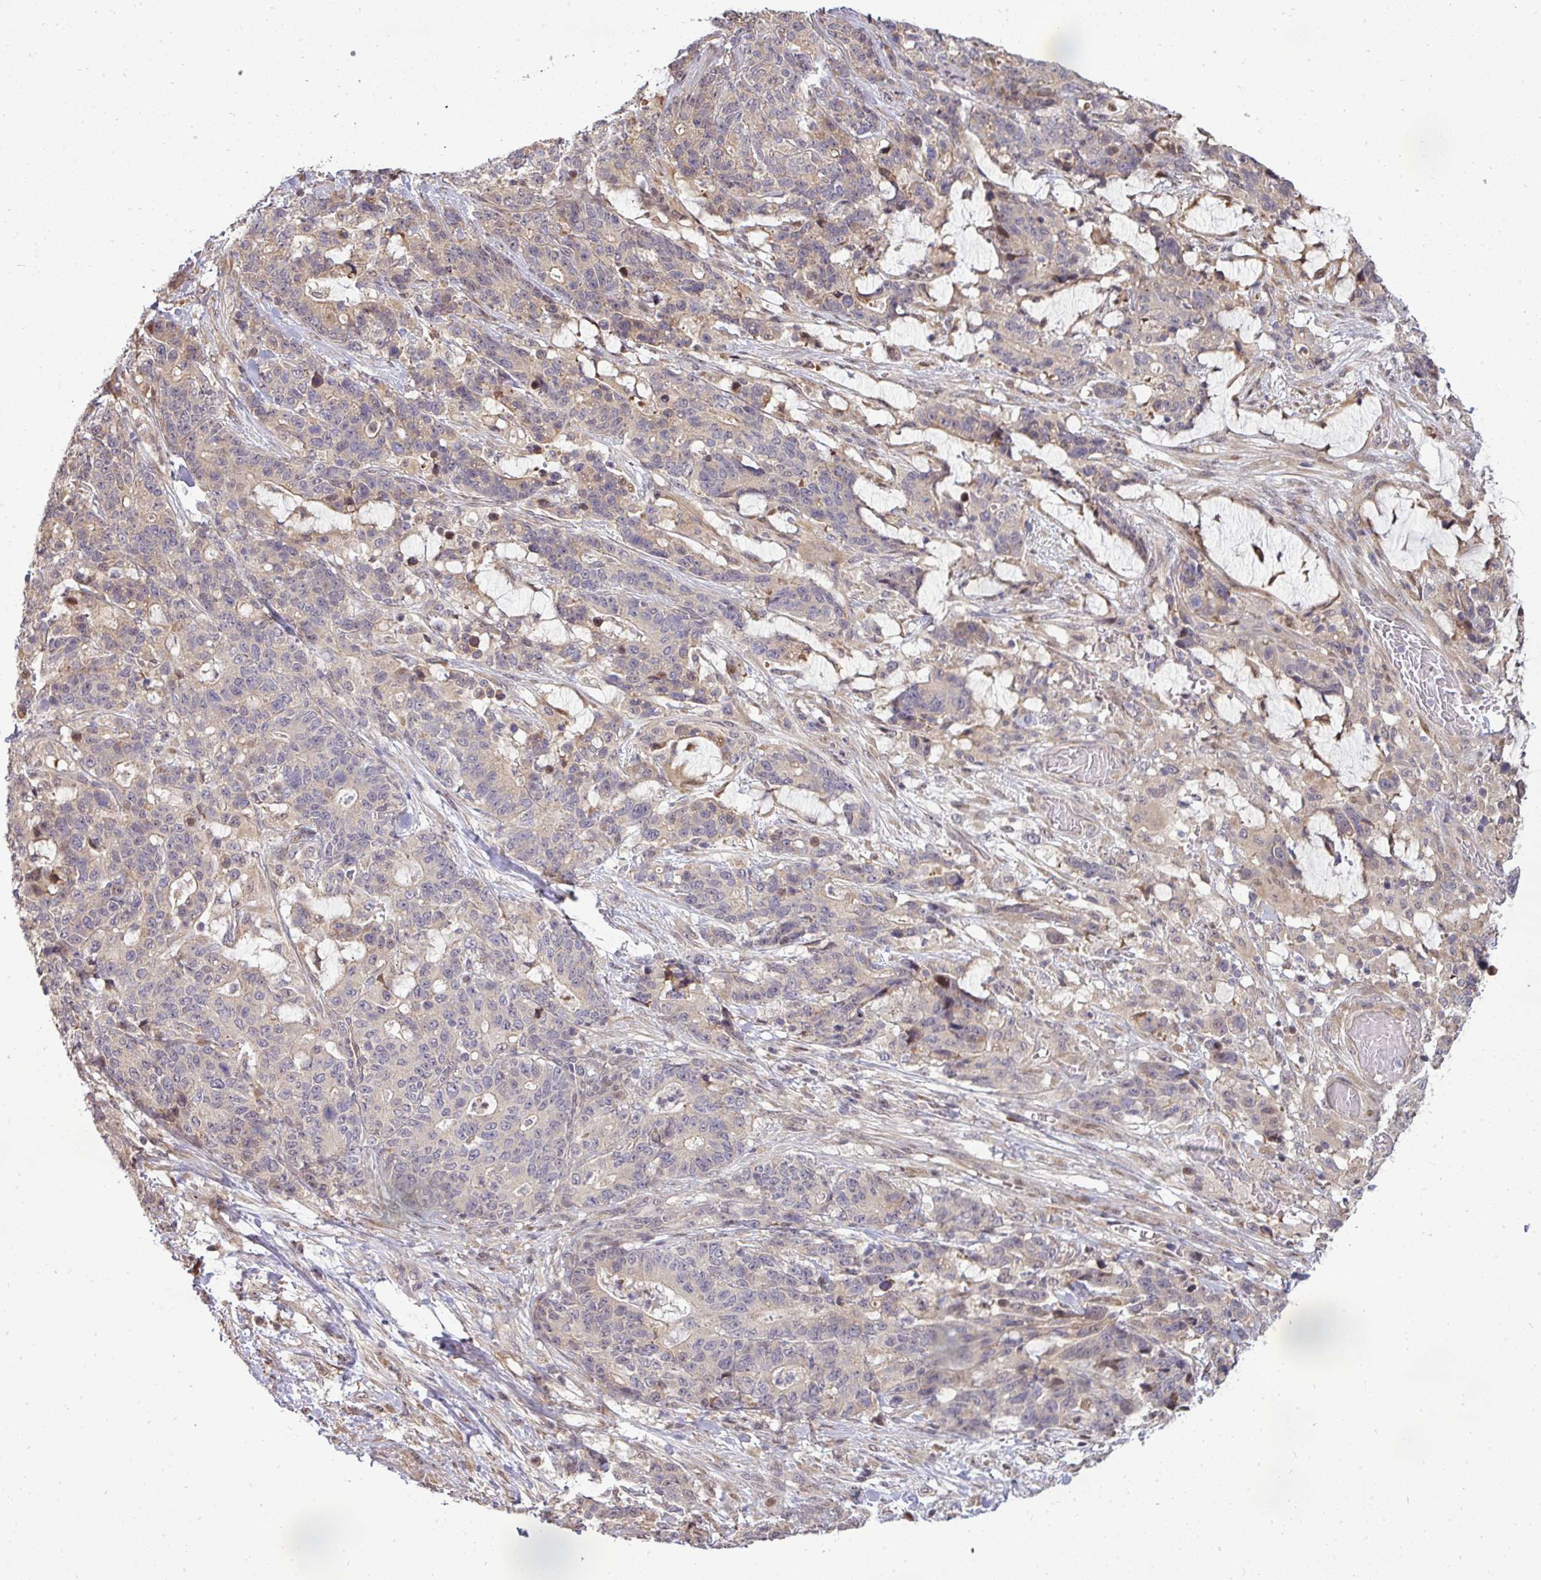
{"staining": {"intensity": "weak", "quantity": "<25%", "location": "cytoplasmic/membranous"}, "tissue": "stomach cancer", "cell_type": "Tumor cells", "image_type": "cancer", "snomed": [{"axis": "morphology", "description": "Normal tissue, NOS"}, {"axis": "morphology", "description": "Adenocarcinoma, NOS"}, {"axis": "topography", "description": "Stomach"}], "caption": "High magnification brightfield microscopy of stomach adenocarcinoma stained with DAB (3,3'-diaminobenzidine) (brown) and counterstained with hematoxylin (blue): tumor cells show no significant positivity.", "gene": "PATZ1", "patient": {"sex": "female", "age": 64}}